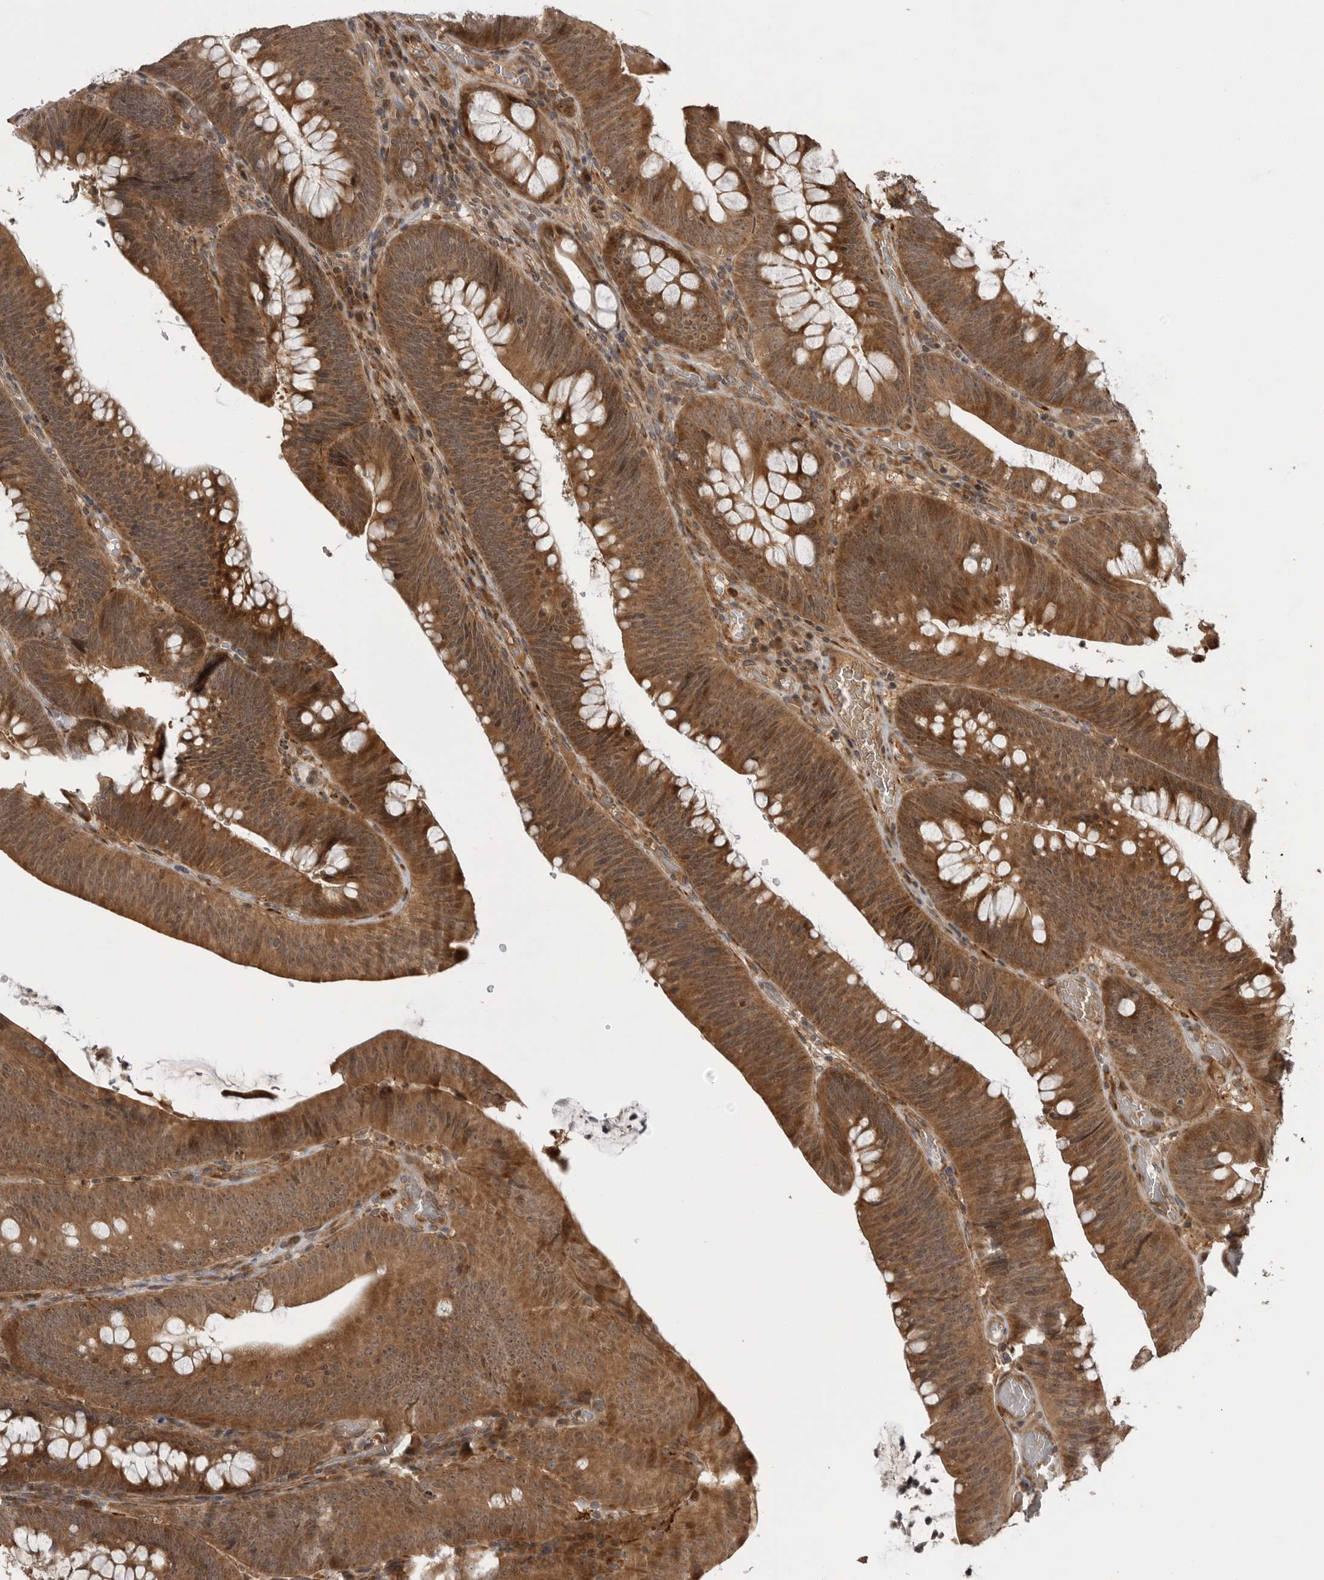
{"staining": {"intensity": "strong", "quantity": ">75%", "location": "cytoplasmic/membranous,nuclear"}, "tissue": "colorectal cancer", "cell_type": "Tumor cells", "image_type": "cancer", "snomed": [{"axis": "morphology", "description": "Normal tissue, NOS"}, {"axis": "topography", "description": "Colon"}], "caption": "The photomicrograph shows staining of colorectal cancer, revealing strong cytoplasmic/membranous and nuclear protein staining (brown color) within tumor cells.", "gene": "AKAP7", "patient": {"sex": "female", "age": 82}}